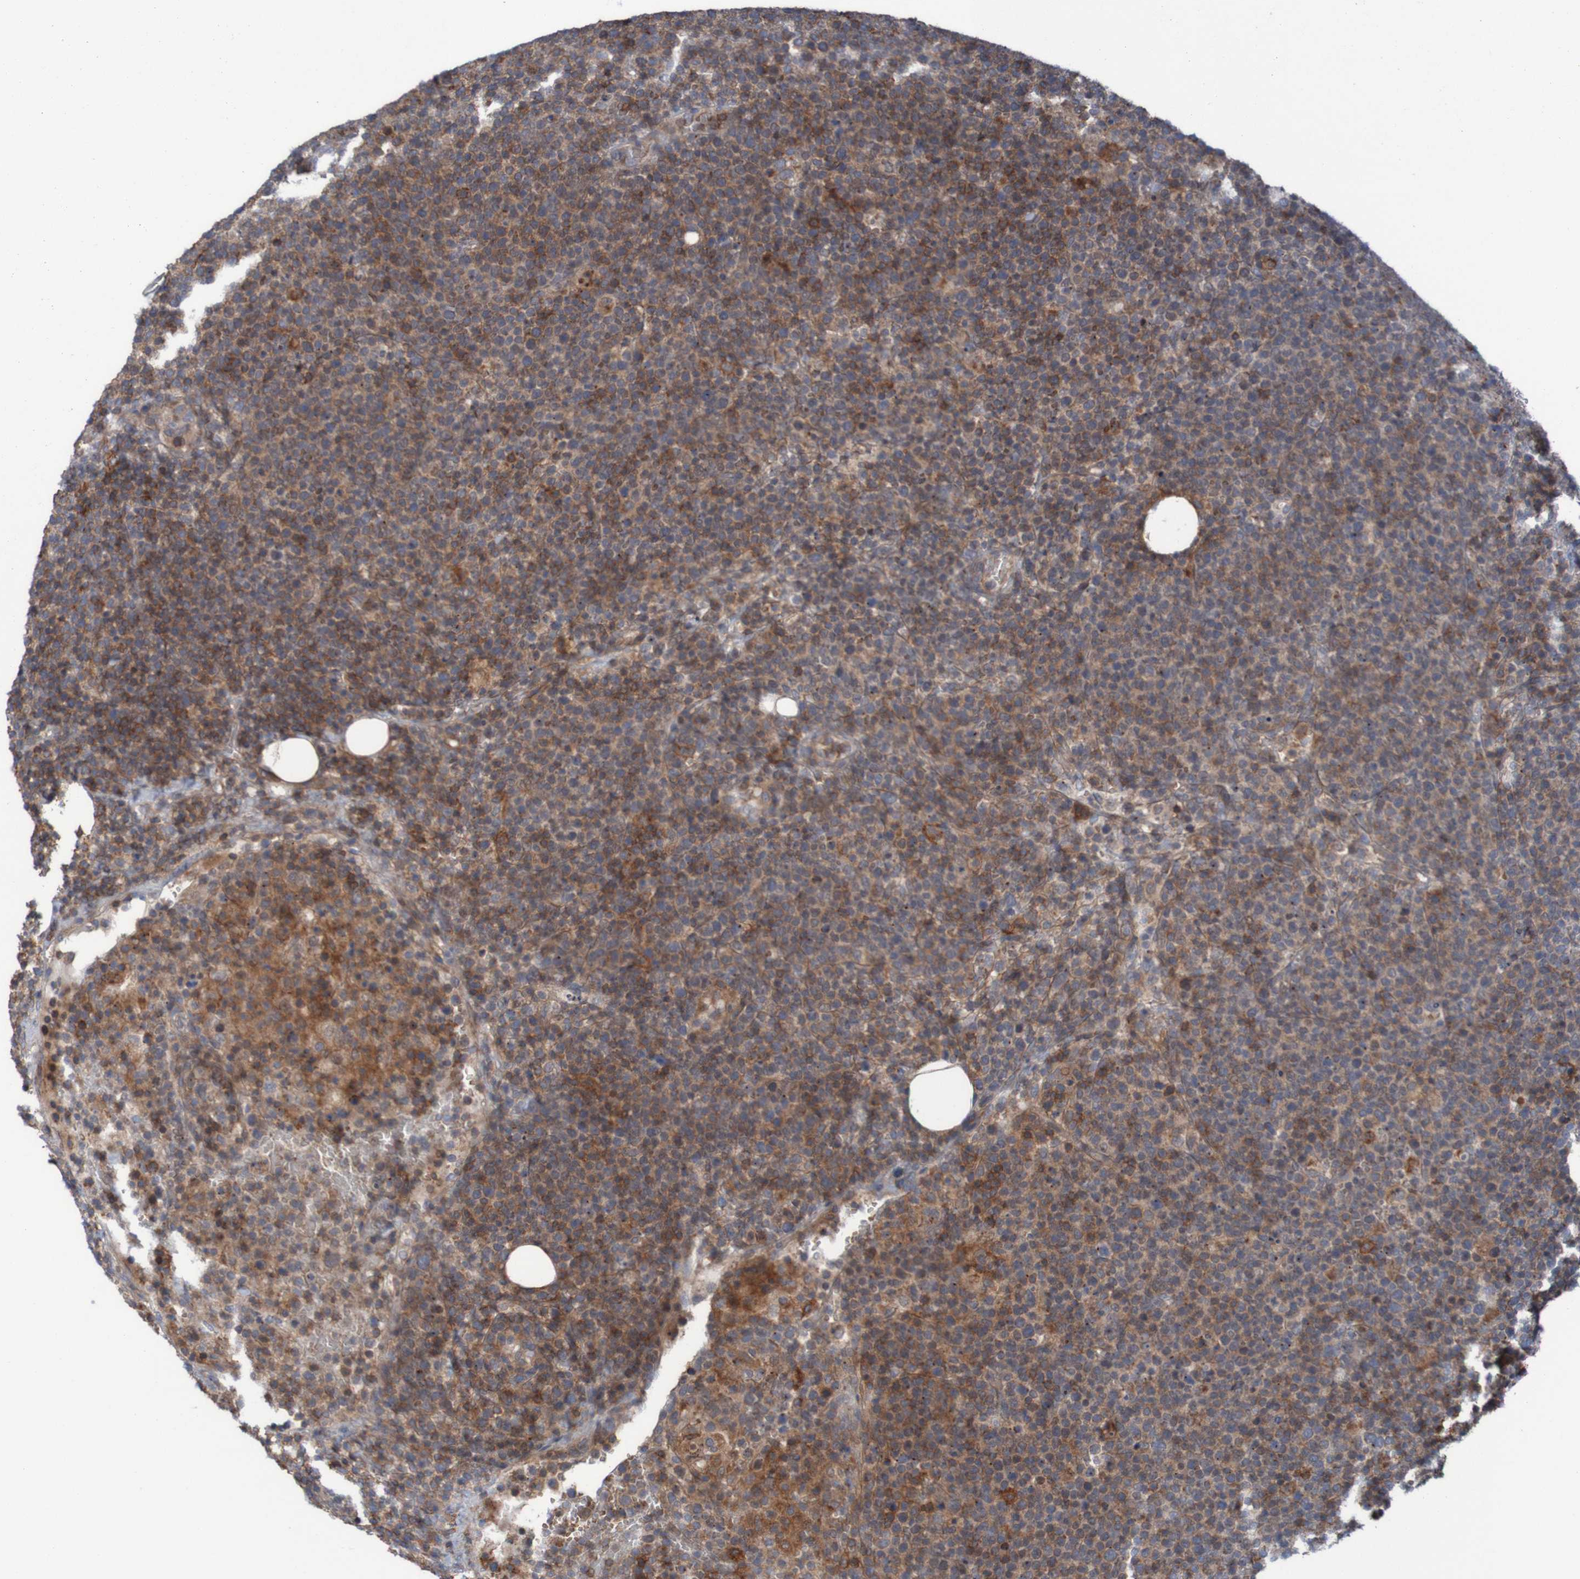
{"staining": {"intensity": "strong", "quantity": "<25%", "location": "cytoplasmic/membranous"}, "tissue": "lymphoma", "cell_type": "Tumor cells", "image_type": "cancer", "snomed": [{"axis": "morphology", "description": "Malignant lymphoma, non-Hodgkin's type, High grade"}, {"axis": "topography", "description": "Lymph node"}], "caption": "High-power microscopy captured an immunohistochemistry micrograph of lymphoma, revealing strong cytoplasmic/membranous positivity in about <25% of tumor cells.", "gene": "PDGFB", "patient": {"sex": "male", "age": 61}}